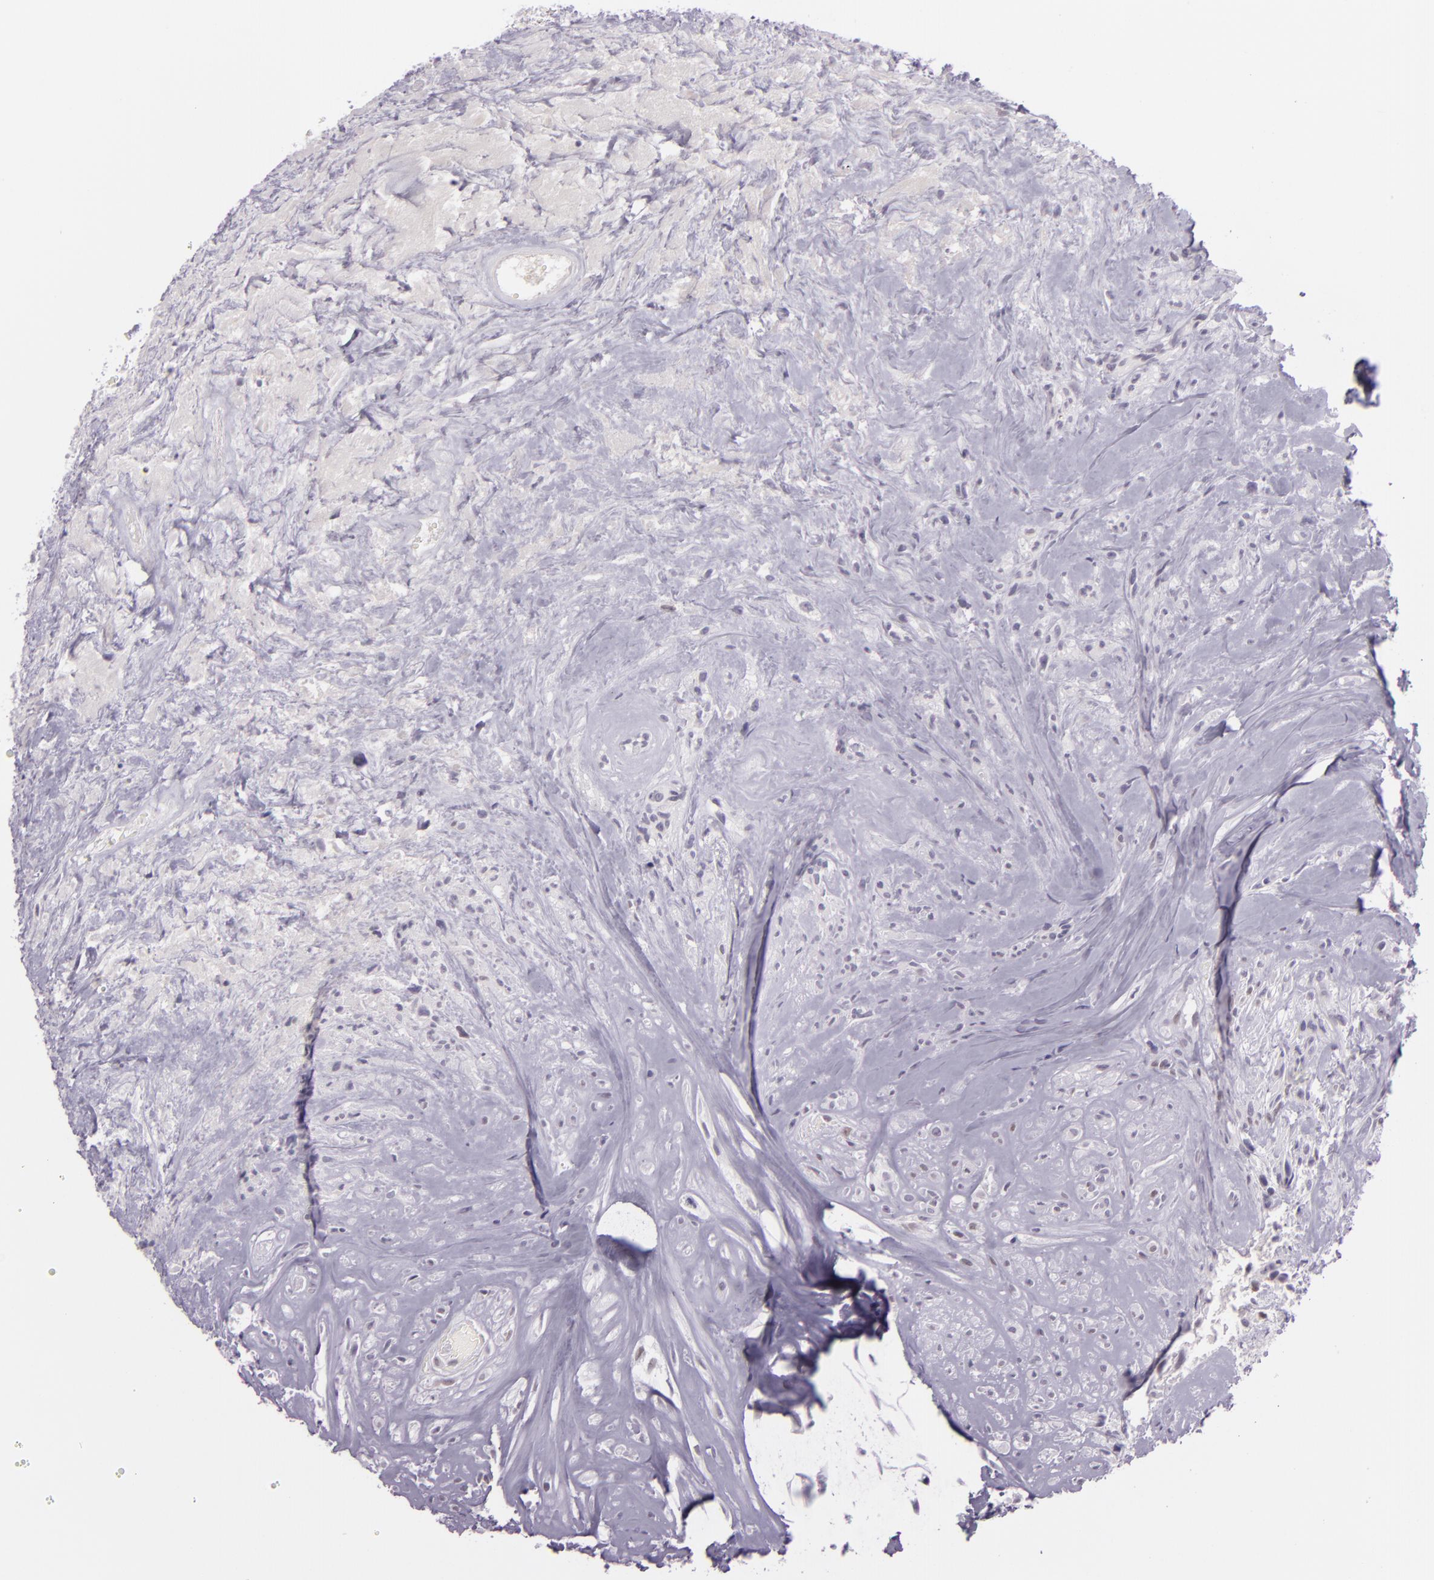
{"staining": {"intensity": "negative", "quantity": "none", "location": "none"}, "tissue": "glioma", "cell_type": "Tumor cells", "image_type": "cancer", "snomed": [{"axis": "morphology", "description": "Glioma, malignant, High grade"}, {"axis": "topography", "description": "Brain"}], "caption": "The micrograph demonstrates no significant staining in tumor cells of glioma.", "gene": "CHEK2", "patient": {"sex": "male", "age": 48}}